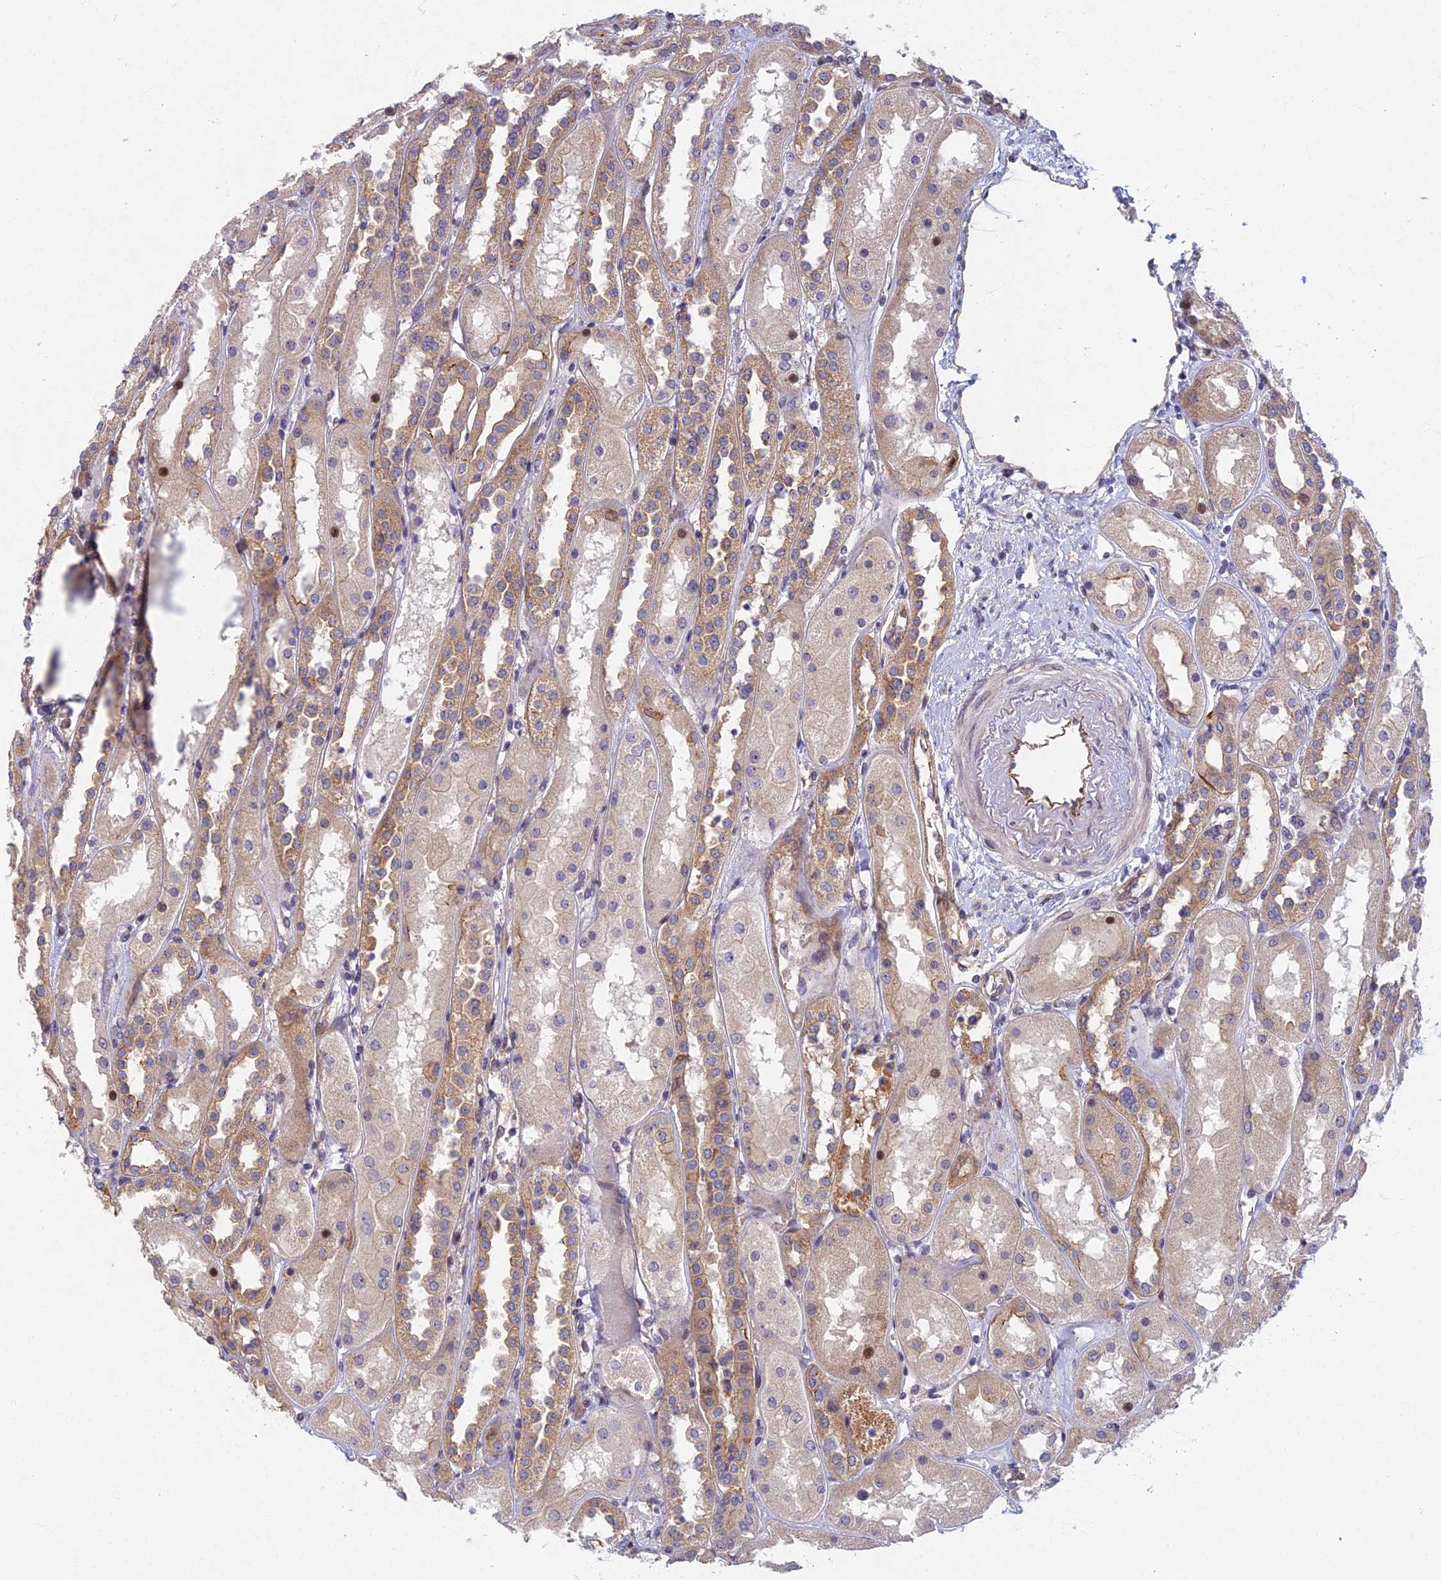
{"staining": {"intensity": "weak", "quantity": "<25%", "location": "cytoplasmic/membranous"}, "tissue": "kidney", "cell_type": "Cells in glomeruli", "image_type": "normal", "snomed": [{"axis": "morphology", "description": "Normal tissue, NOS"}, {"axis": "topography", "description": "Kidney"}], "caption": "This is an immunohistochemistry photomicrograph of benign human kidney. There is no expression in cells in glomeruli.", "gene": "RHBDL2", "patient": {"sex": "male", "age": 70}}